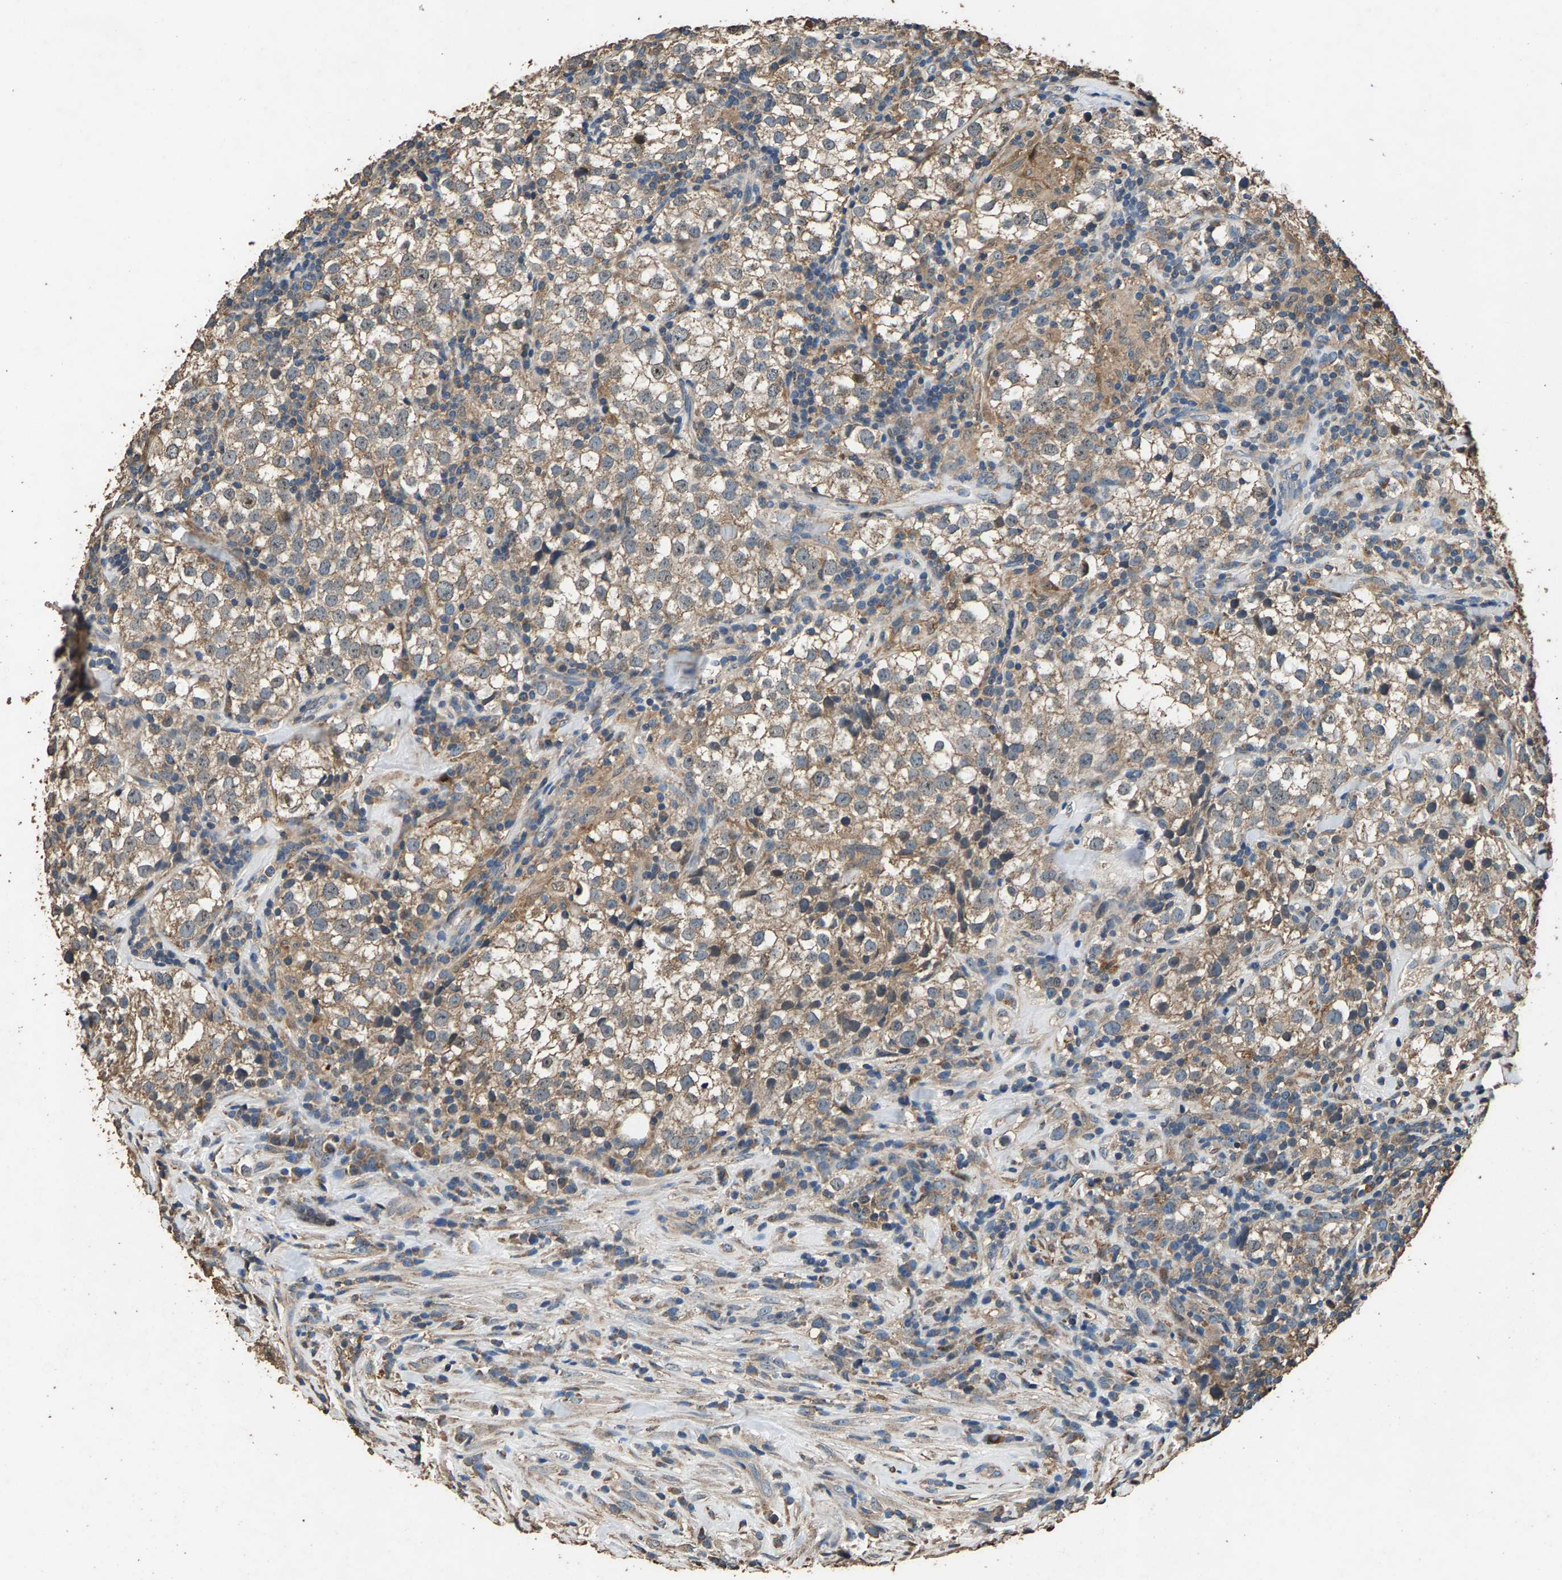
{"staining": {"intensity": "weak", "quantity": ">75%", "location": "cytoplasmic/membranous"}, "tissue": "testis cancer", "cell_type": "Tumor cells", "image_type": "cancer", "snomed": [{"axis": "morphology", "description": "Seminoma, NOS"}, {"axis": "morphology", "description": "Carcinoma, Embryonal, NOS"}, {"axis": "topography", "description": "Testis"}], "caption": "Testis cancer (embryonal carcinoma) tissue reveals weak cytoplasmic/membranous staining in approximately >75% of tumor cells, visualized by immunohistochemistry.", "gene": "MRPL27", "patient": {"sex": "male", "age": 36}}